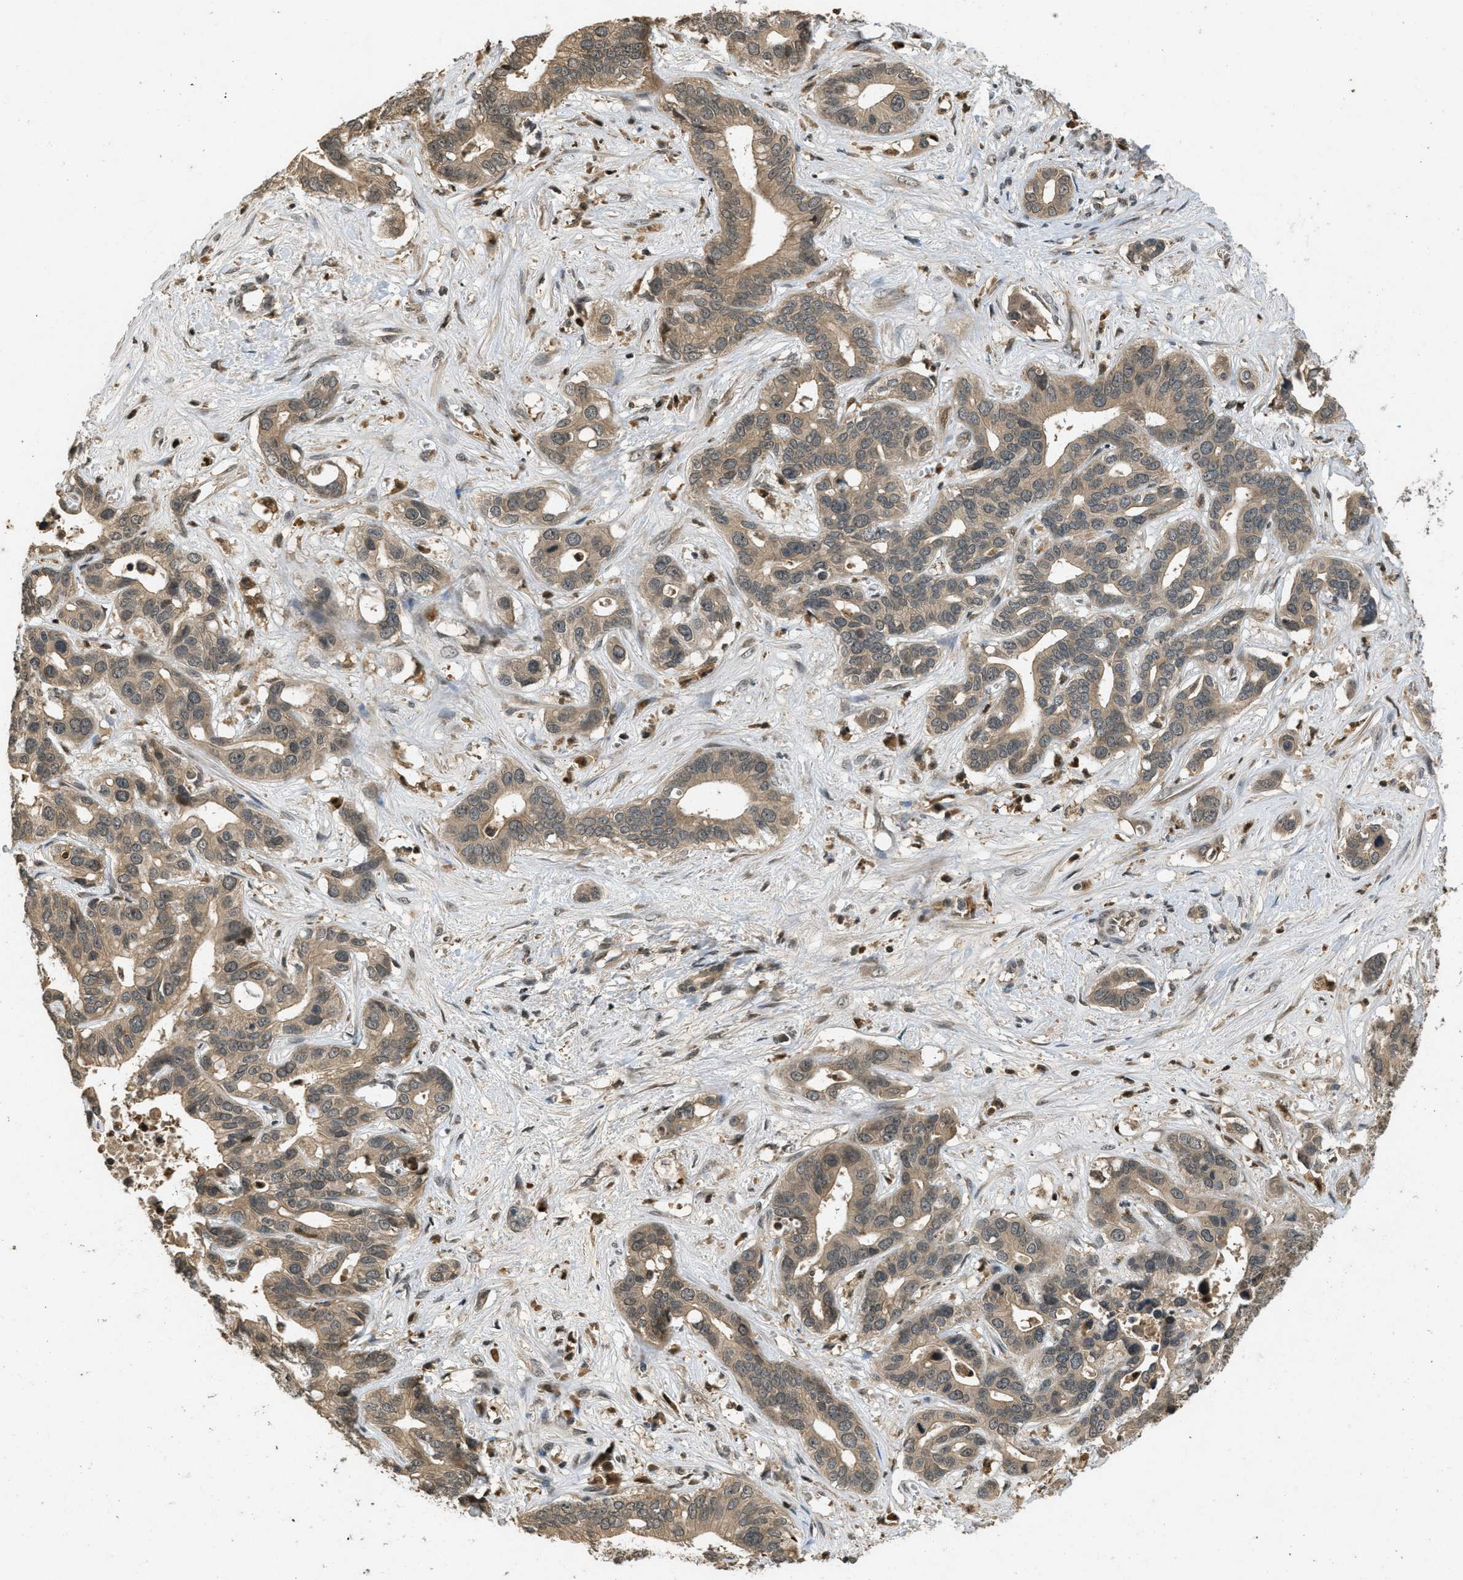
{"staining": {"intensity": "moderate", "quantity": ">75%", "location": "cytoplasmic/membranous"}, "tissue": "liver cancer", "cell_type": "Tumor cells", "image_type": "cancer", "snomed": [{"axis": "morphology", "description": "Cholangiocarcinoma"}, {"axis": "topography", "description": "Liver"}], "caption": "Immunohistochemistry (IHC) photomicrograph of human liver cancer stained for a protein (brown), which demonstrates medium levels of moderate cytoplasmic/membranous staining in approximately >75% of tumor cells.", "gene": "ATG7", "patient": {"sex": "female", "age": 65}}